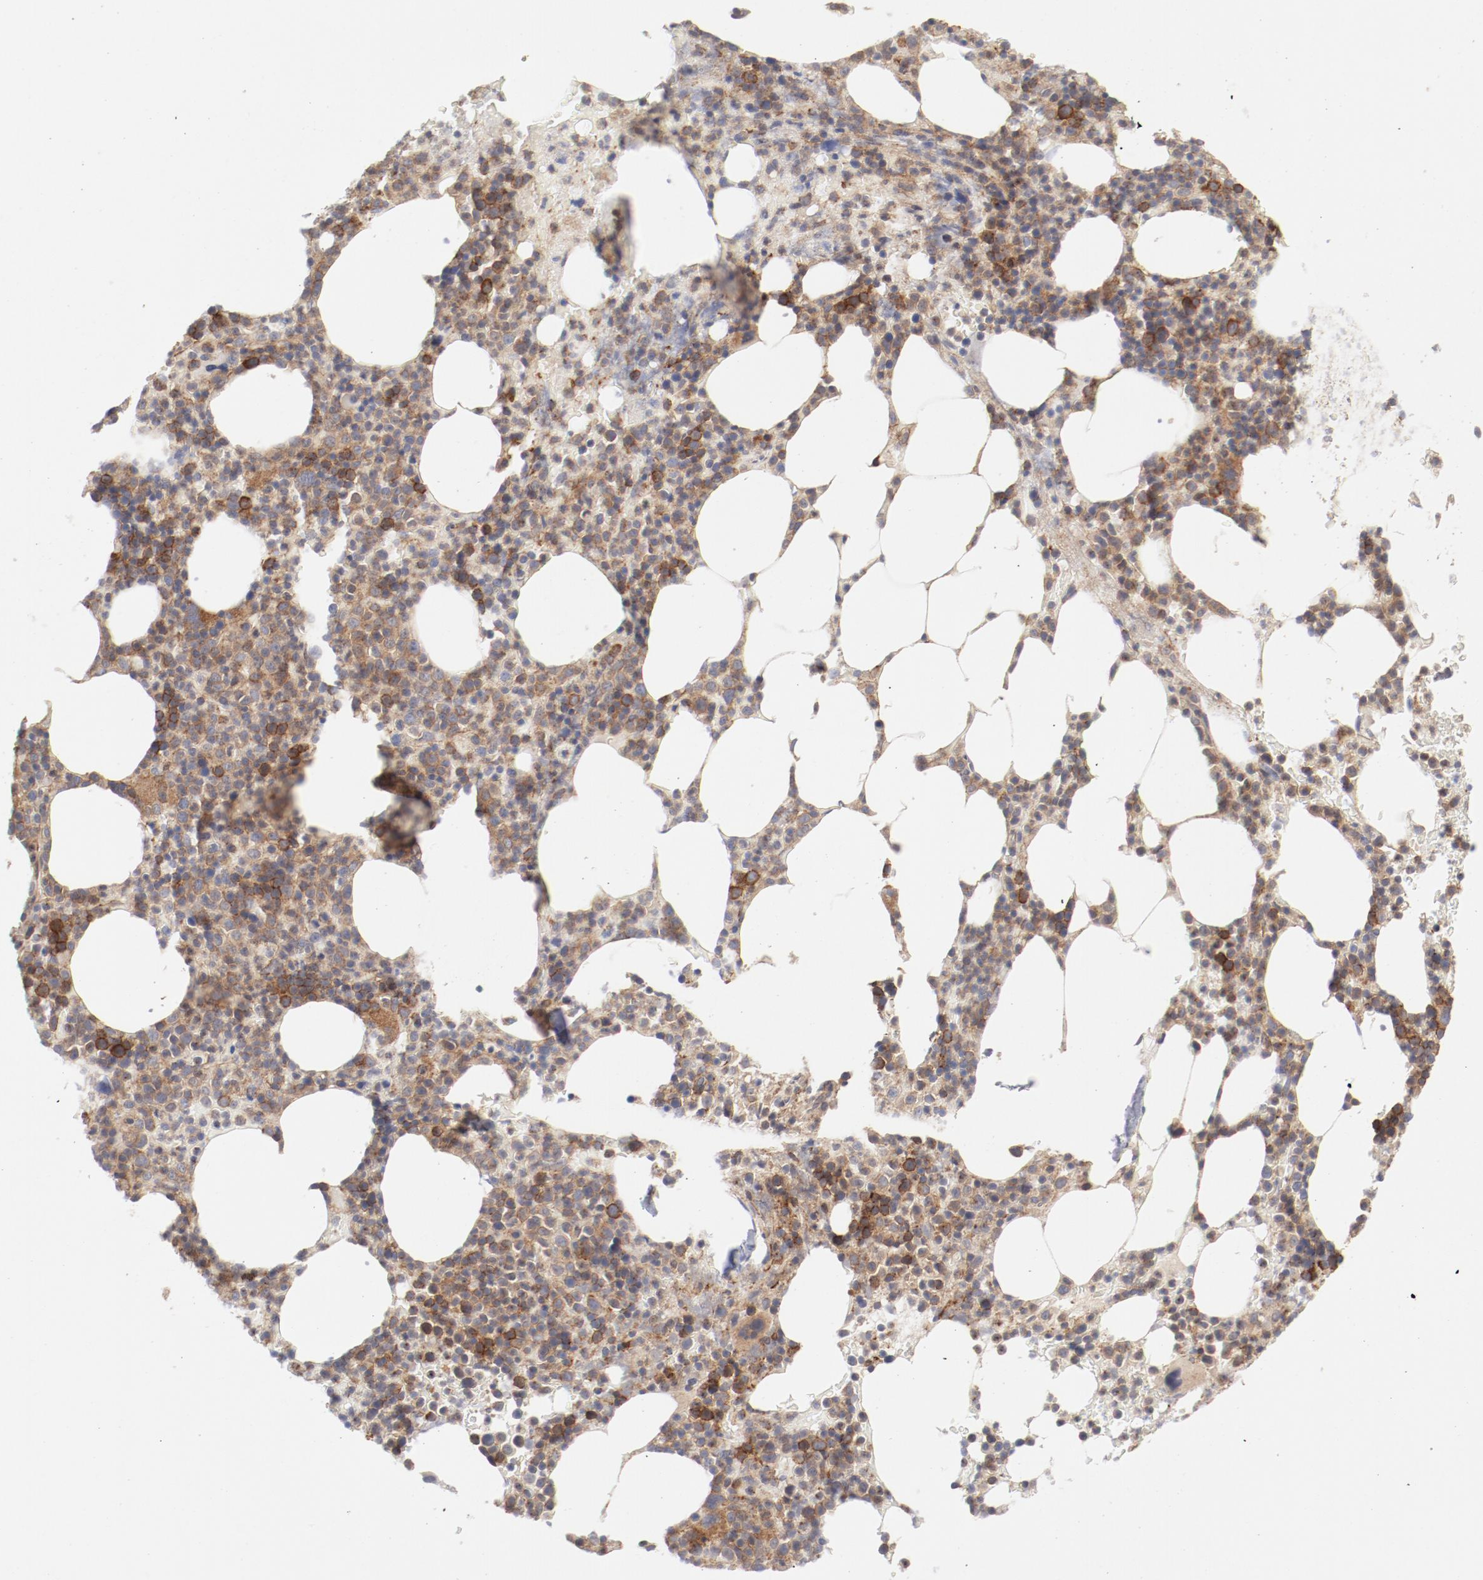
{"staining": {"intensity": "moderate", "quantity": "25%-75%", "location": "cytoplasmic/membranous"}, "tissue": "bone marrow", "cell_type": "Hematopoietic cells", "image_type": "normal", "snomed": [{"axis": "morphology", "description": "Normal tissue, NOS"}, {"axis": "topography", "description": "Bone marrow"}], "caption": "IHC micrograph of normal bone marrow: human bone marrow stained using immunohistochemistry displays medium levels of moderate protein expression localized specifically in the cytoplasmic/membranous of hematopoietic cells, appearing as a cytoplasmic/membranous brown color.", "gene": "AP2A1", "patient": {"sex": "female", "age": 66}}